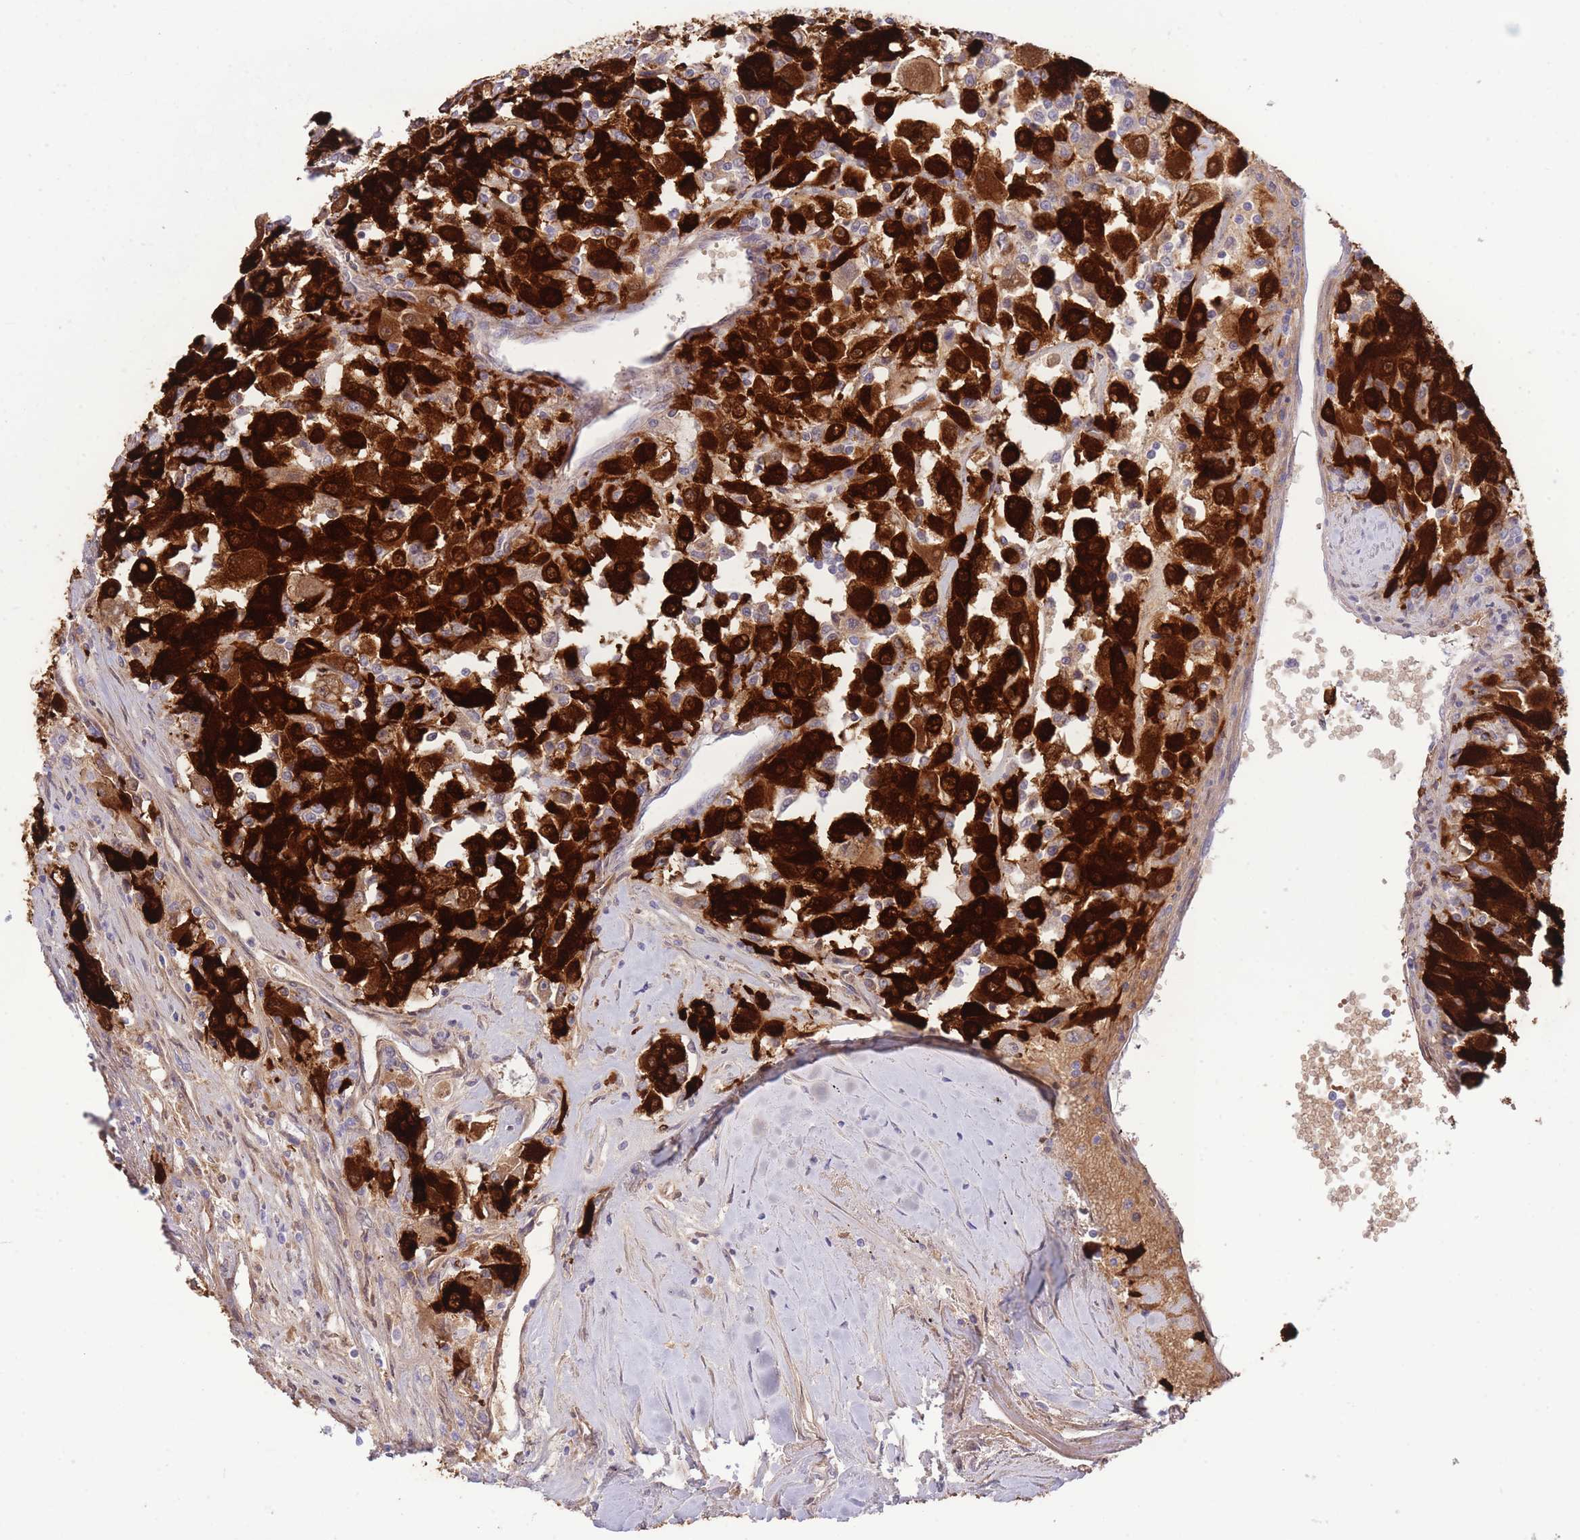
{"staining": {"intensity": "strong", "quantity": ">75%", "location": "cytoplasmic/membranous"}, "tissue": "renal cancer", "cell_type": "Tumor cells", "image_type": "cancer", "snomed": [{"axis": "morphology", "description": "Adenocarcinoma, NOS"}, {"axis": "topography", "description": "Kidney"}], "caption": "Adenocarcinoma (renal) was stained to show a protein in brown. There is high levels of strong cytoplasmic/membranous staining in approximately >75% of tumor cells.", "gene": "FBXO46", "patient": {"sex": "female", "age": 67}}